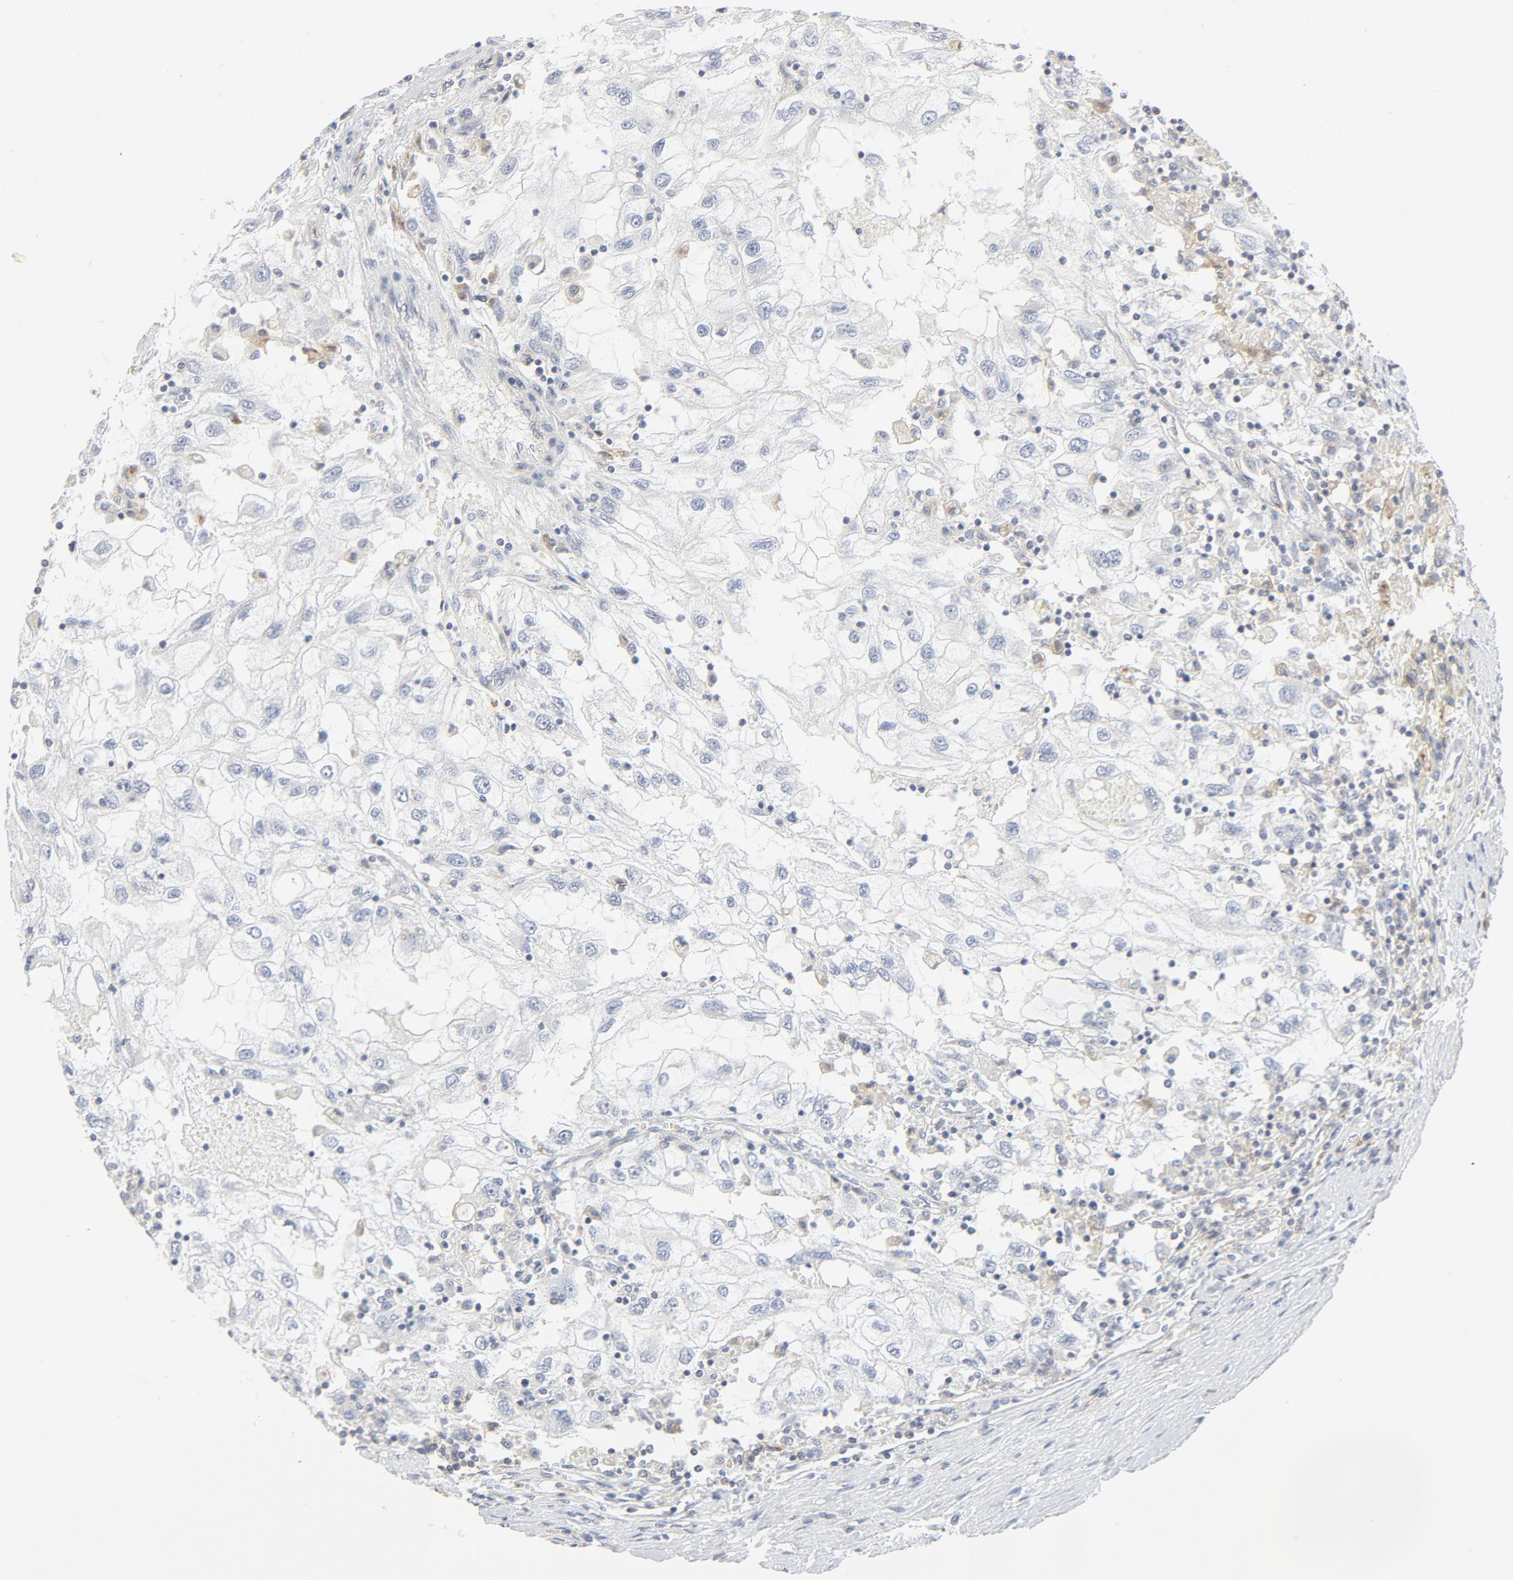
{"staining": {"intensity": "negative", "quantity": "none", "location": "none"}, "tissue": "renal cancer", "cell_type": "Tumor cells", "image_type": "cancer", "snomed": [{"axis": "morphology", "description": "Normal tissue, NOS"}, {"axis": "morphology", "description": "Adenocarcinoma, NOS"}, {"axis": "topography", "description": "Kidney"}], "caption": "Adenocarcinoma (renal) was stained to show a protein in brown. There is no significant positivity in tumor cells. The staining is performed using DAB brown chromogen with nuclei counter-stained in using hematoxylin.", "gene": "RABEP1", "patient": {"sex": "male", "age": 71}}